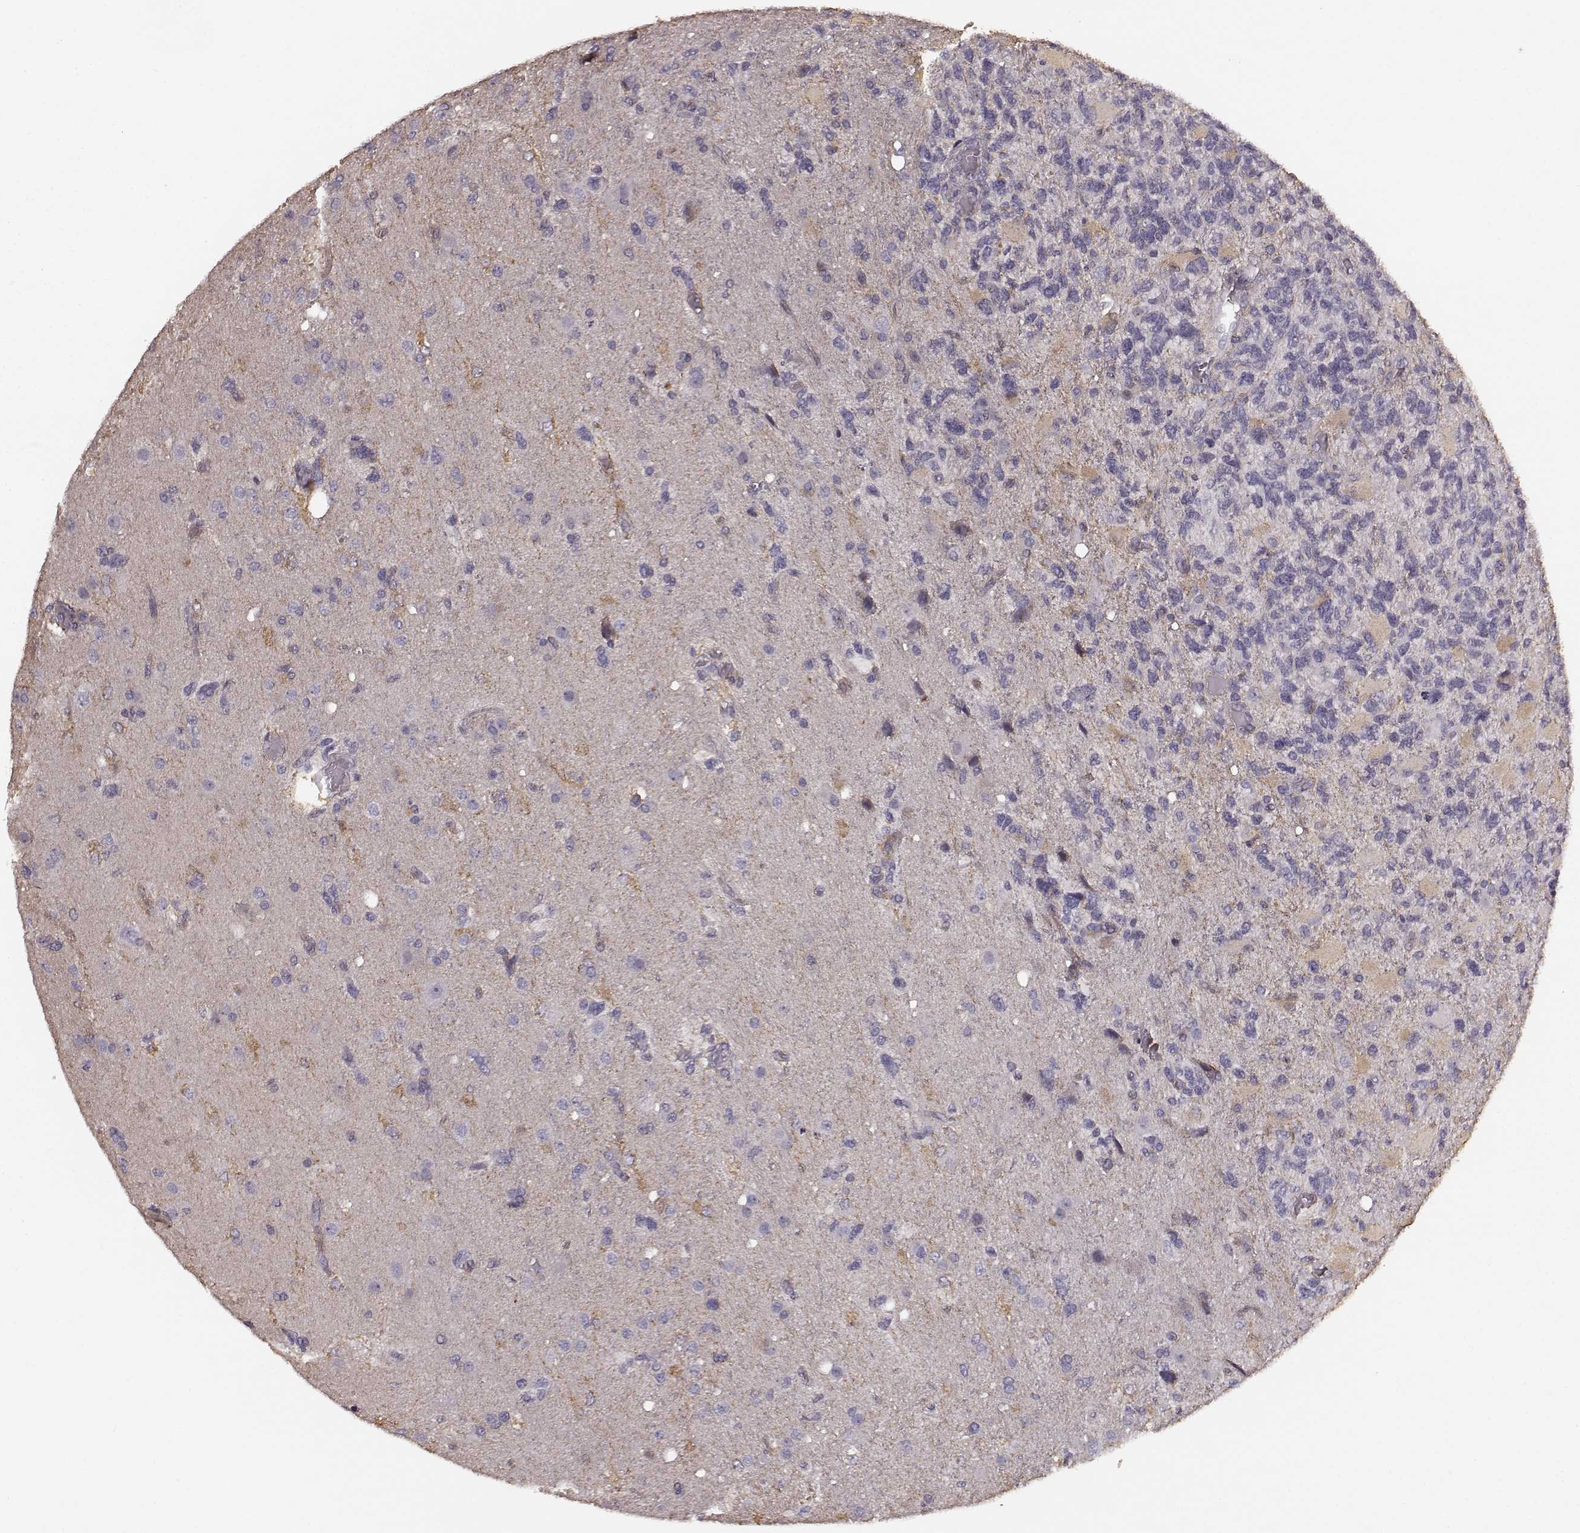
{"staining": {"intensity": "weak", "quantity": "25%-75%", "location": "cytoplasmic/membranous"}, "tissue": "glioma", "cell_type": "Tumor cells", "image_type": "cancer", "snomed": [{"axis": "morphology", "description": "Glioma, malignant, High grade"}, {"axis": "topography", "description": "Brain"}], "caption": "This histopathology image shows high-grade glioma (malignant) stained with immunohistochemistry (IHC) to label a protein in brown. The cytoplasmic/membranous of tumor cells show weak positivity for the protein. Nuclei are counter-stained blue.", "gene": "RIT2", "patient": {"sex": "female", "age": 71}}